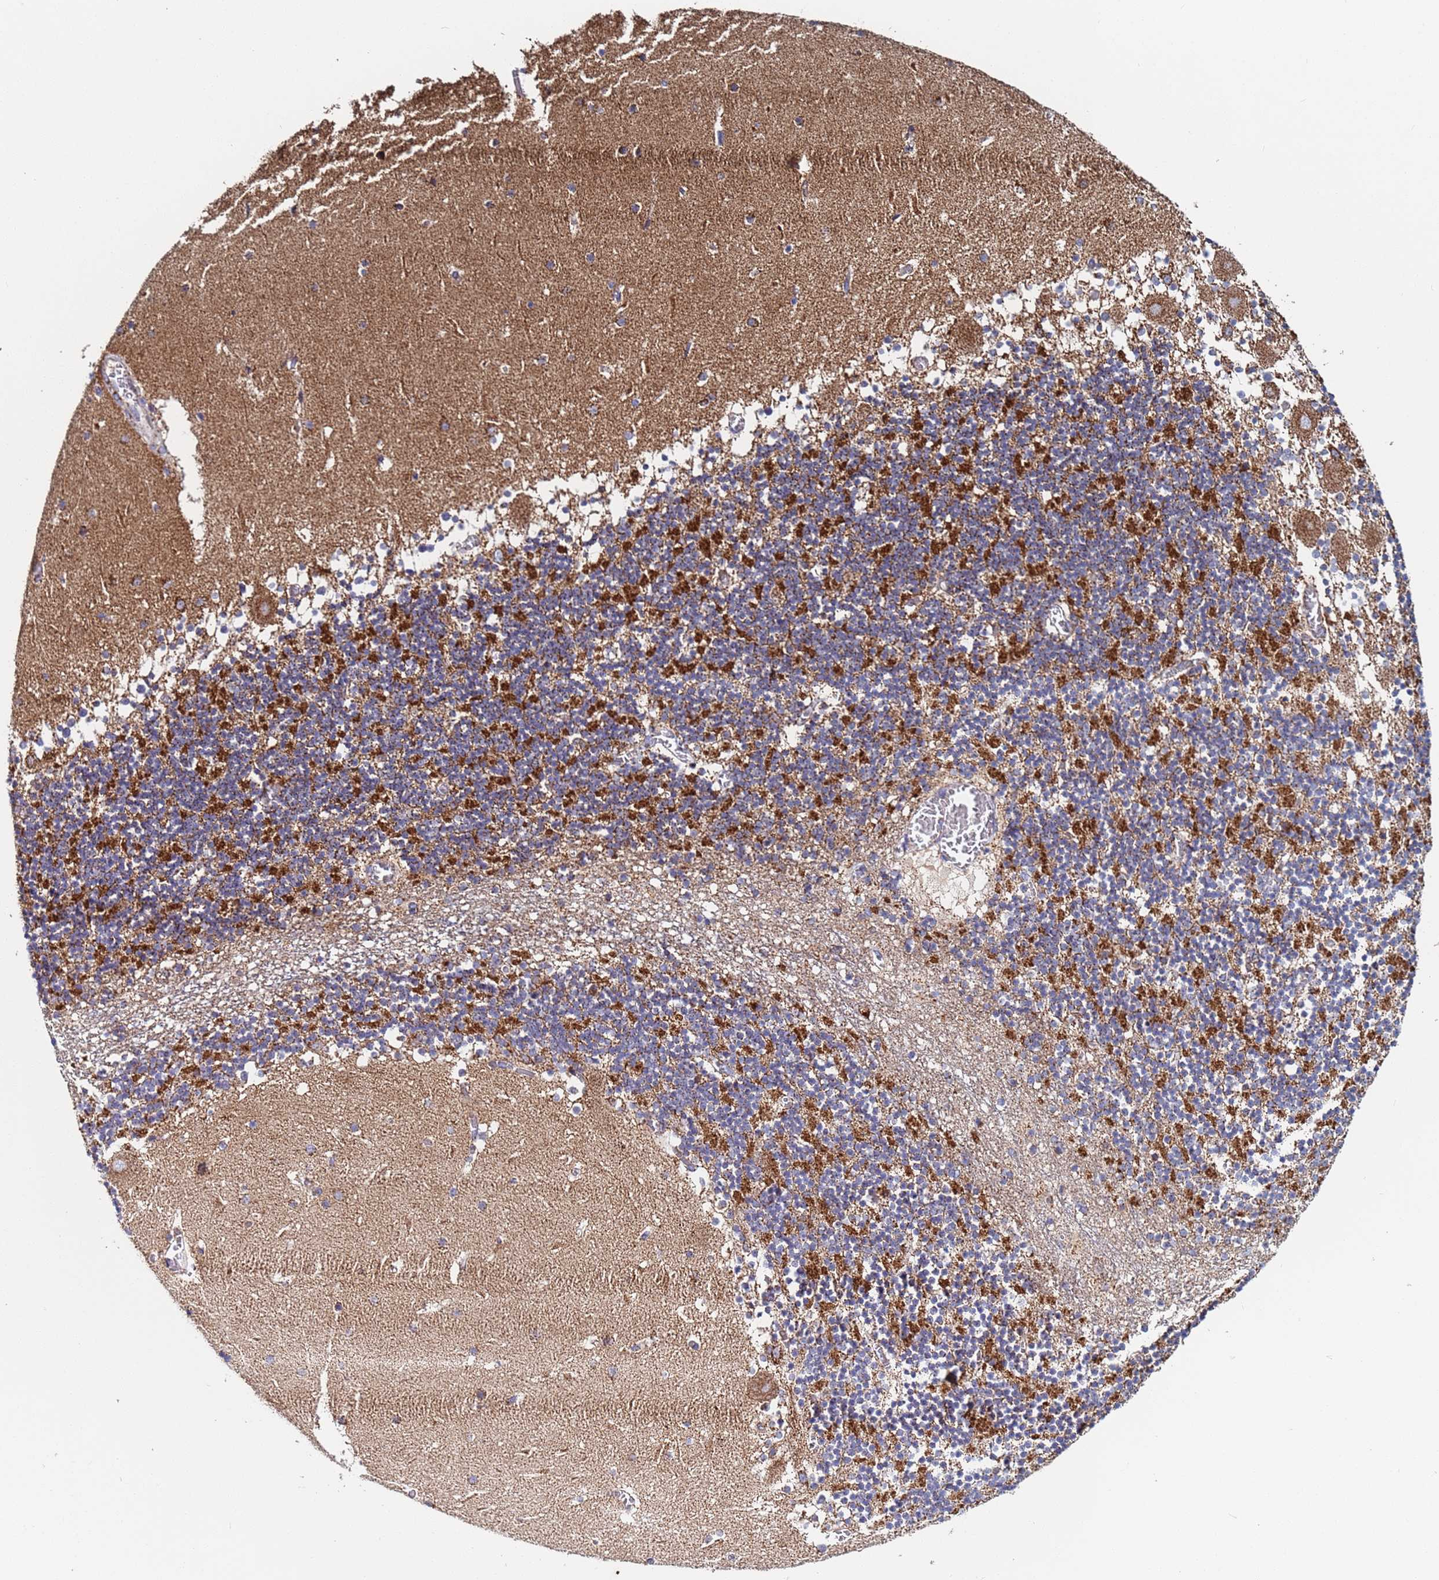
{"staining": {"intensity": "strong", "quantity": "25%-75%", "location": "cytoplasmic/membranous"}, "tissue": "cerebellum", "cell_type": "Cells in granular layer", "image_type": "normal", "snomed": [{"axis": "morphology", "description": "Normal tissue, NOS"}, {"axis": "topography", "description": "Cerebellum"}], "caption": "DAB immunohistochemical staining of unremarkable human cerebellum reveals strong cytoplasmic/membranous protein staining in about 25%-75% of cells in granular layer.", "gene": "ZBTB39", "patient": {"sex": "female", "age": 28}}